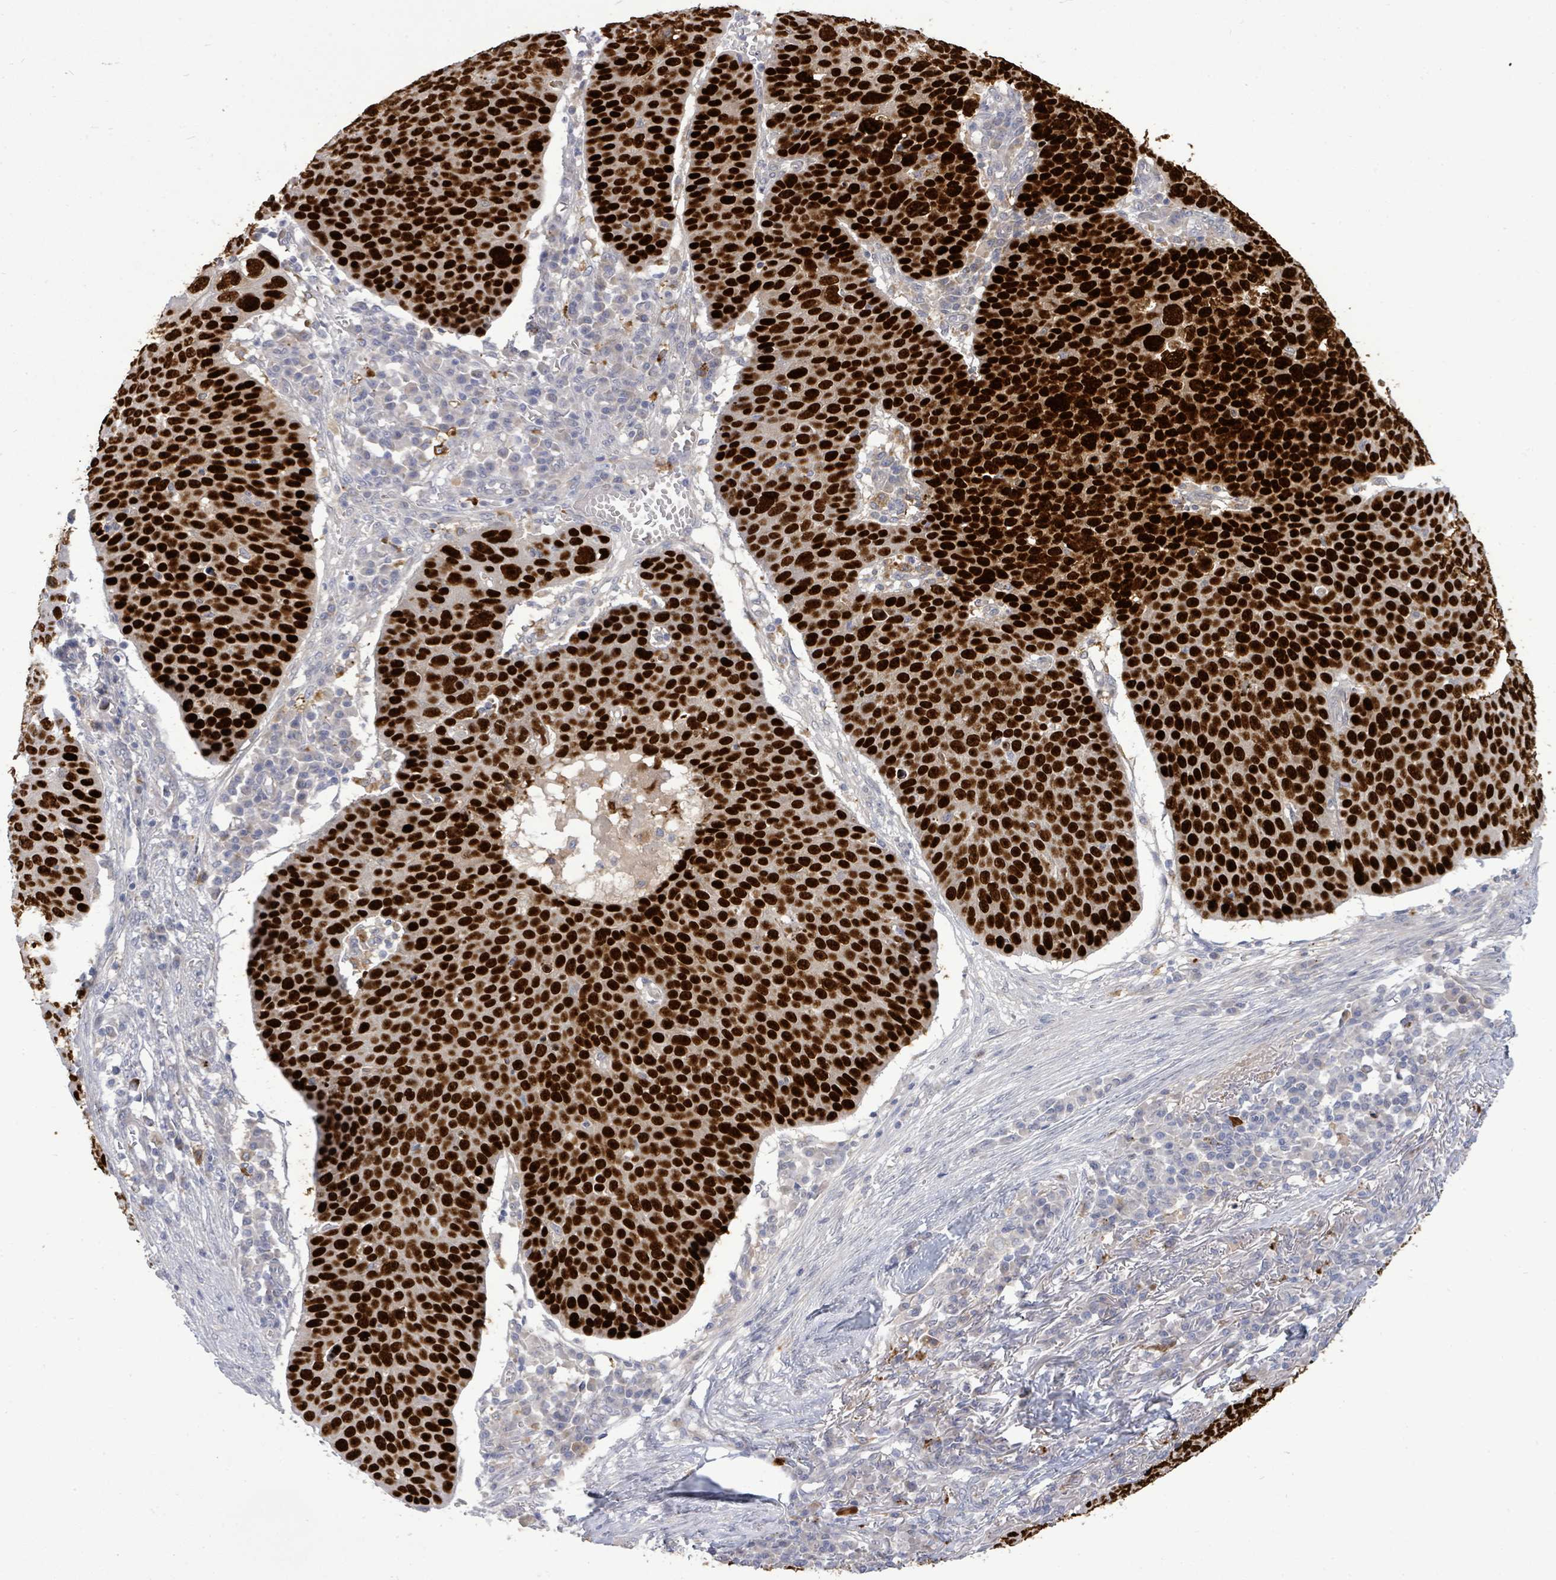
{"staining": {"intensity": "strong", "quantity": ">75%", "location": "nuclear"}, "tissue": "skin cancer", "cell_type": "Tumor cells", "image_type": "cancer", "snomed": [{"axis": "morphology", "description": "Squamous cell carcinoma, NOS"}, {"axis": "topography", "description": "Skin"}], "caption": "Squamous cell carcinoma (skin) stained with DAB (3,3'-diaminobenzidine) immunohistochemistry reveals high levels of strong nuclear positivity in about >75% of tumor cells.", "gene": "CT45A5", "patient": {"sex": "male", "age": 71}}